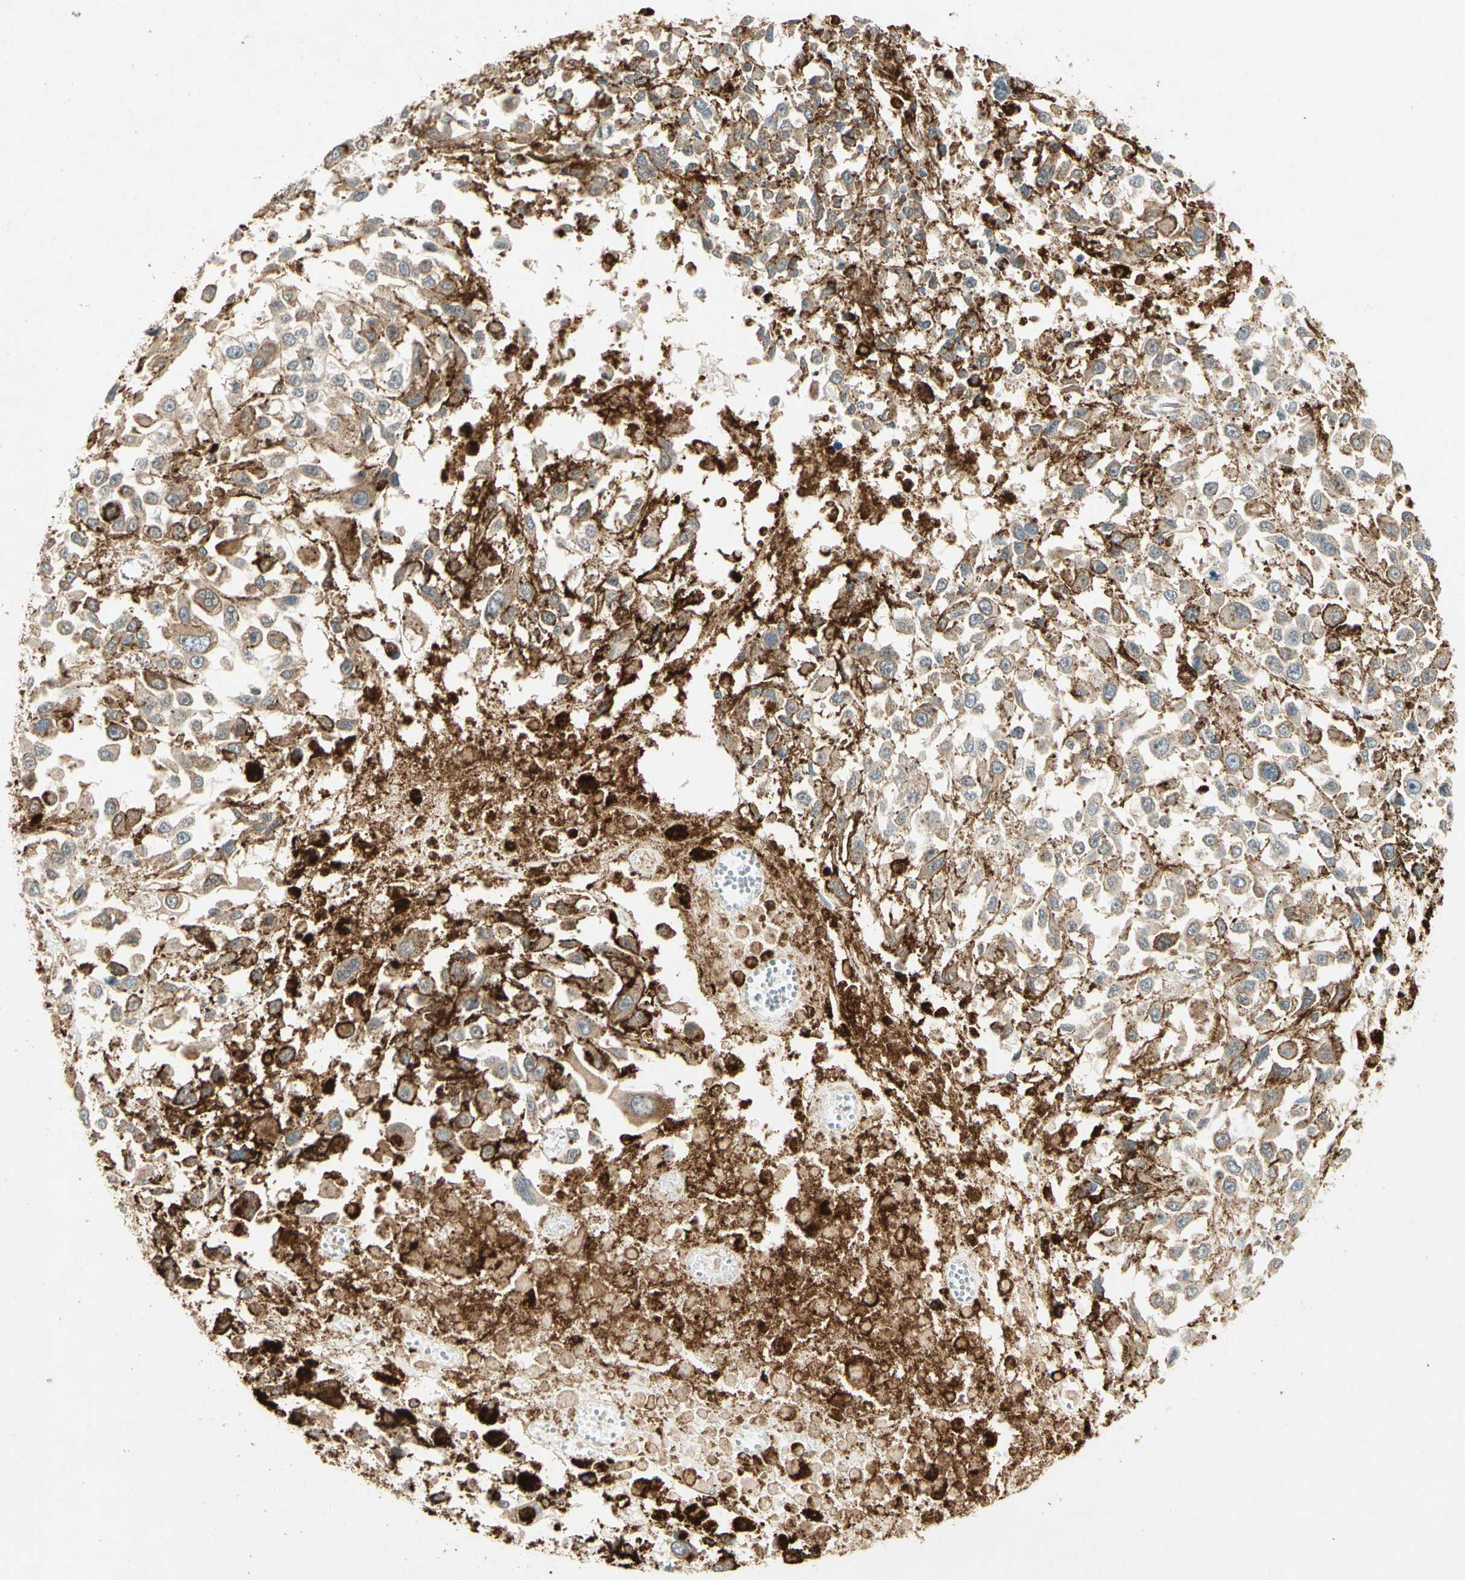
{"staining": {"intensity": "moderate", "quantity": ">75%", "location": "cytoplasmic/membranous"}, "tissue": "melanoma", "cell_type": "Tumor cells", "image_type": "cancer", "snomed": [{"axis": "morphology", "description": "Malignant melanoma, Metastatic site"}, {"axis": "topography", "description": "Lymph node"}], "caption": "Immunohistochemical staining of melanoma shows moderate cytoplasmic/membranous protein positivity in about >75% of tumor cells. Using DAB (brown) and hematoxylin (blue) stains, captured at high magnification using brightfield microscopy.", "gene": "TAPBP", "patient": {"sex": "male", "age": 59}}